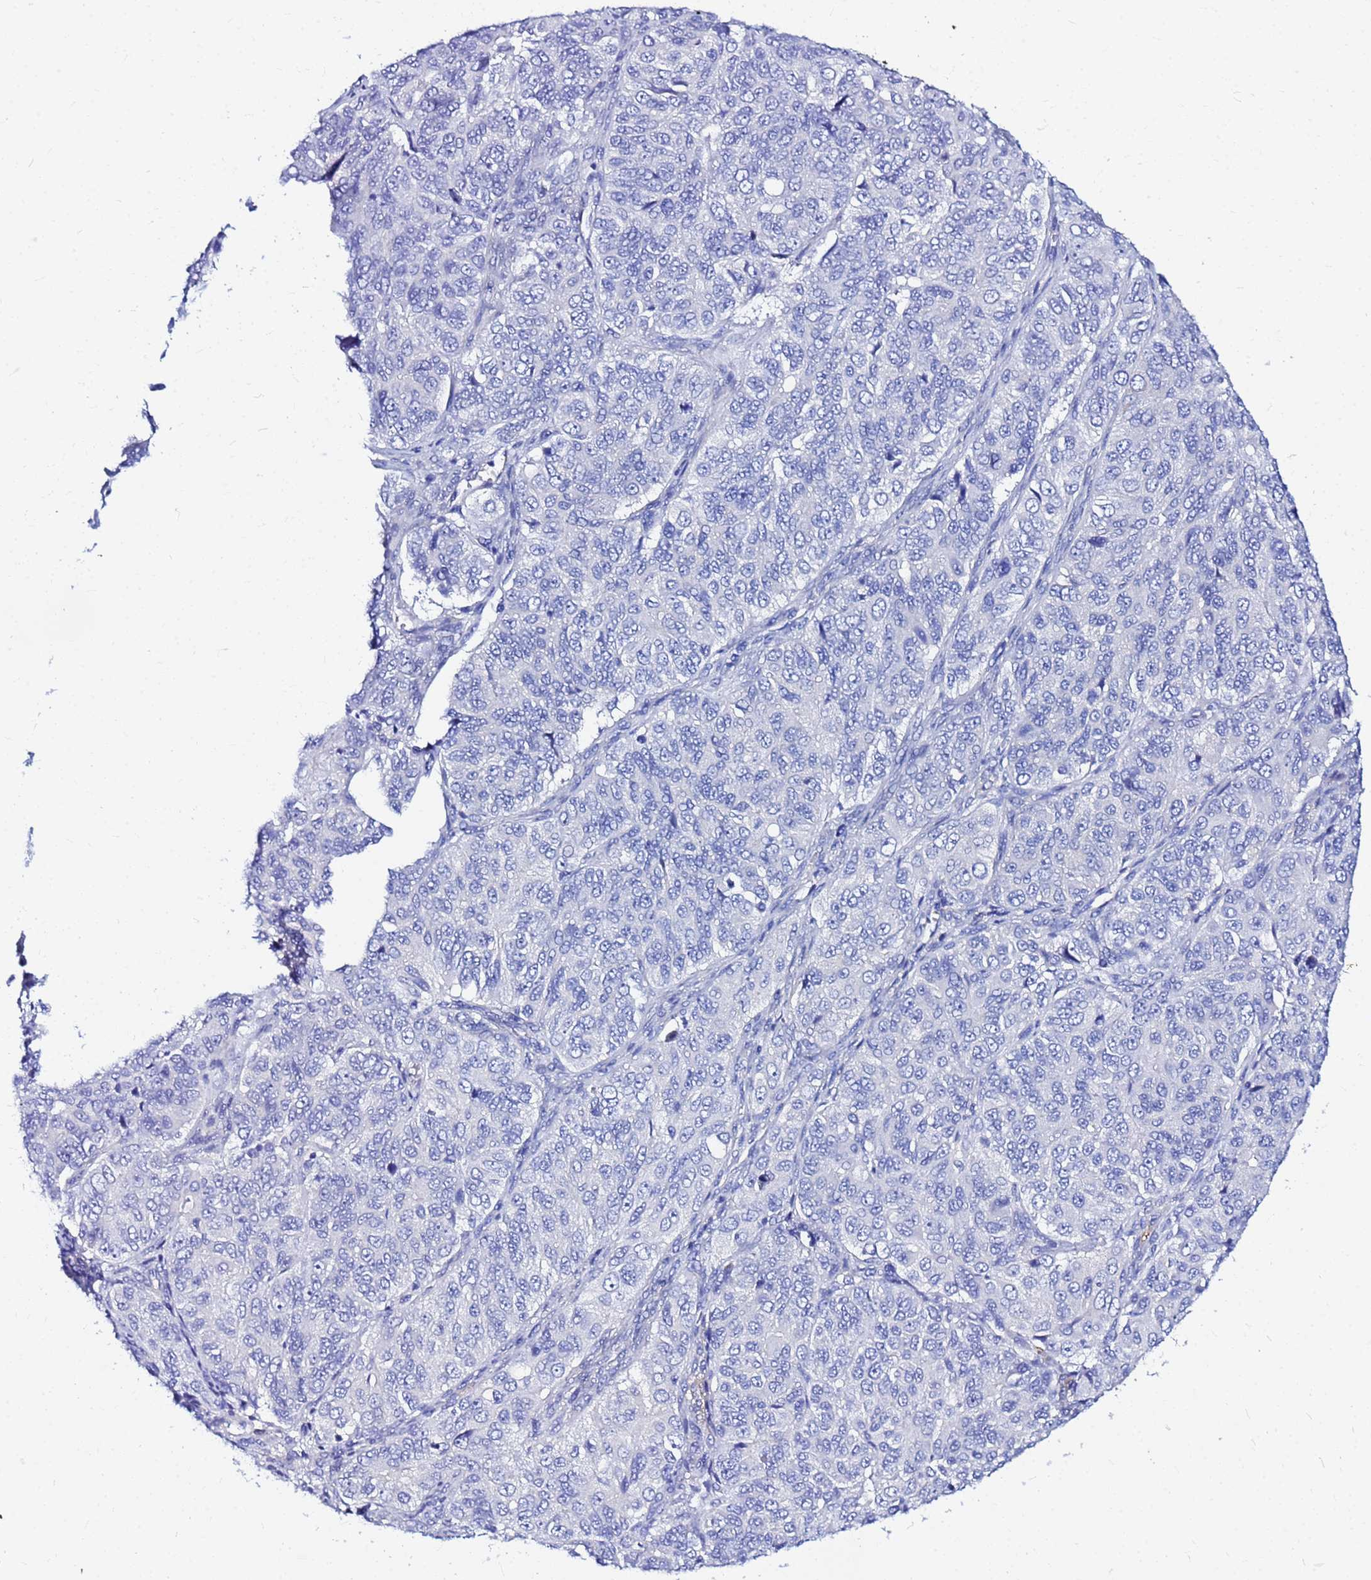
{"staining": {"intensity": "negative", "quantity": "none", "location": "none"}, "tissue": "ovarian cancer", "cell_type": "Tumor cells", "image_type": "cancer", "snomed": [{"axis": "morphology", "description": "Carcinoma, endometroid"}, {"axis": "topography", "description": "Ovary"}], "caption": "Ovarian cancer (endometroid carcinoma) stained for a protein using IHC exhibits no expression tumor cells.", "gene": "JRKL", "patient": {"sex": "female", "age": 51}}